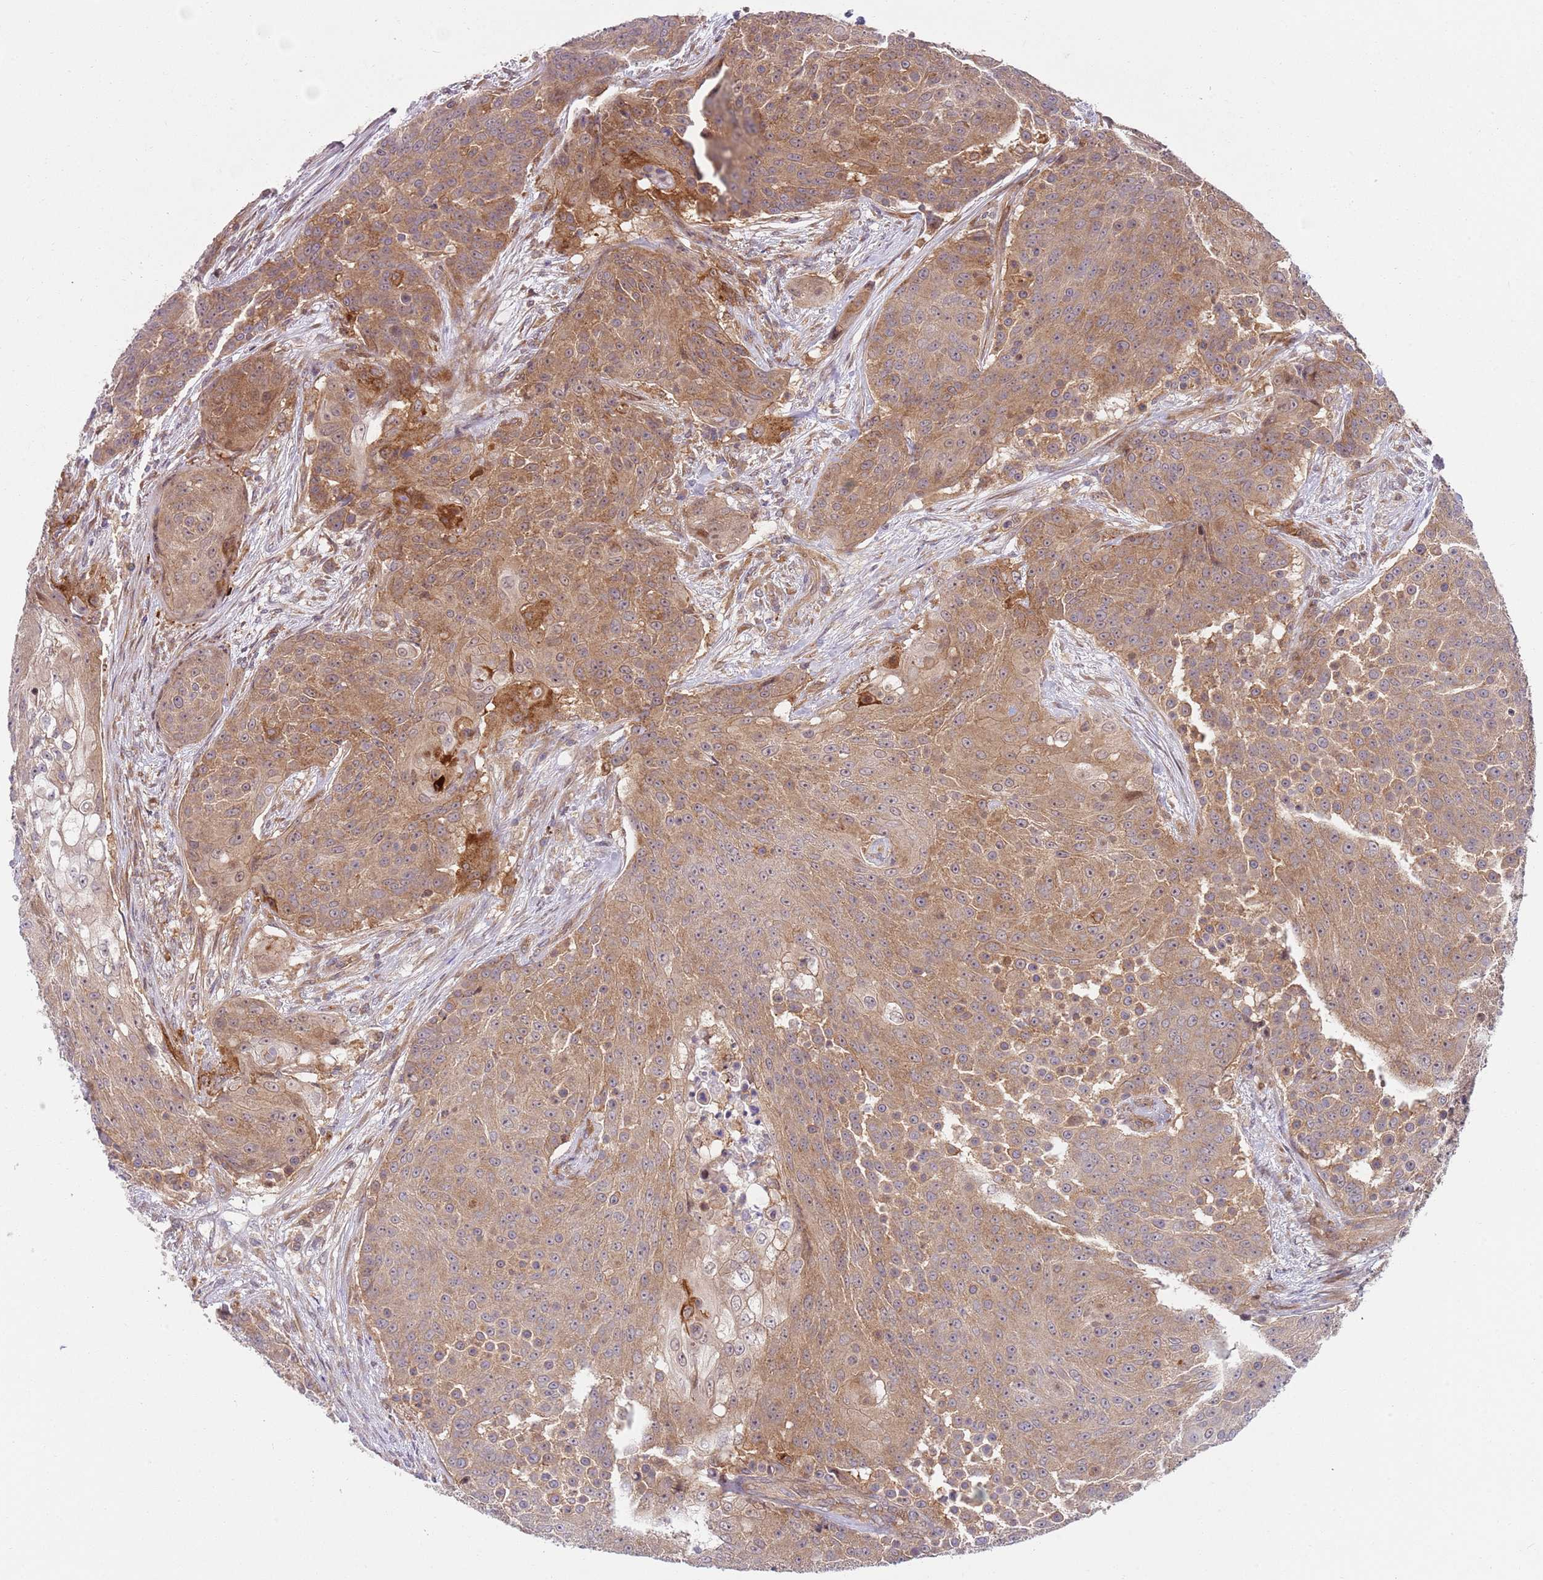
{"staining": {"intensity": "moderate", "quantity": ">75%", "location": "cytoplasmic/membranous"}, "tissue": "urothelial cancer", "cell_type": "Tumor cells", "image_type": "cancer", "snomed": [{"axis": "morphology", "description": "Urothelial carcinoma, High grade"}, {"axis": "topography", "description": "Urinary bladder"}], "caption": "This is a micrograph of immunohistochemistry (IHC) staining of urothelial carcinoma (high-grade), which shows moderate positivity in the cytoplasmic/membranous of tumor cells.", "gene": "GGA1", "patient": {"sex": "female", "age": 63}}